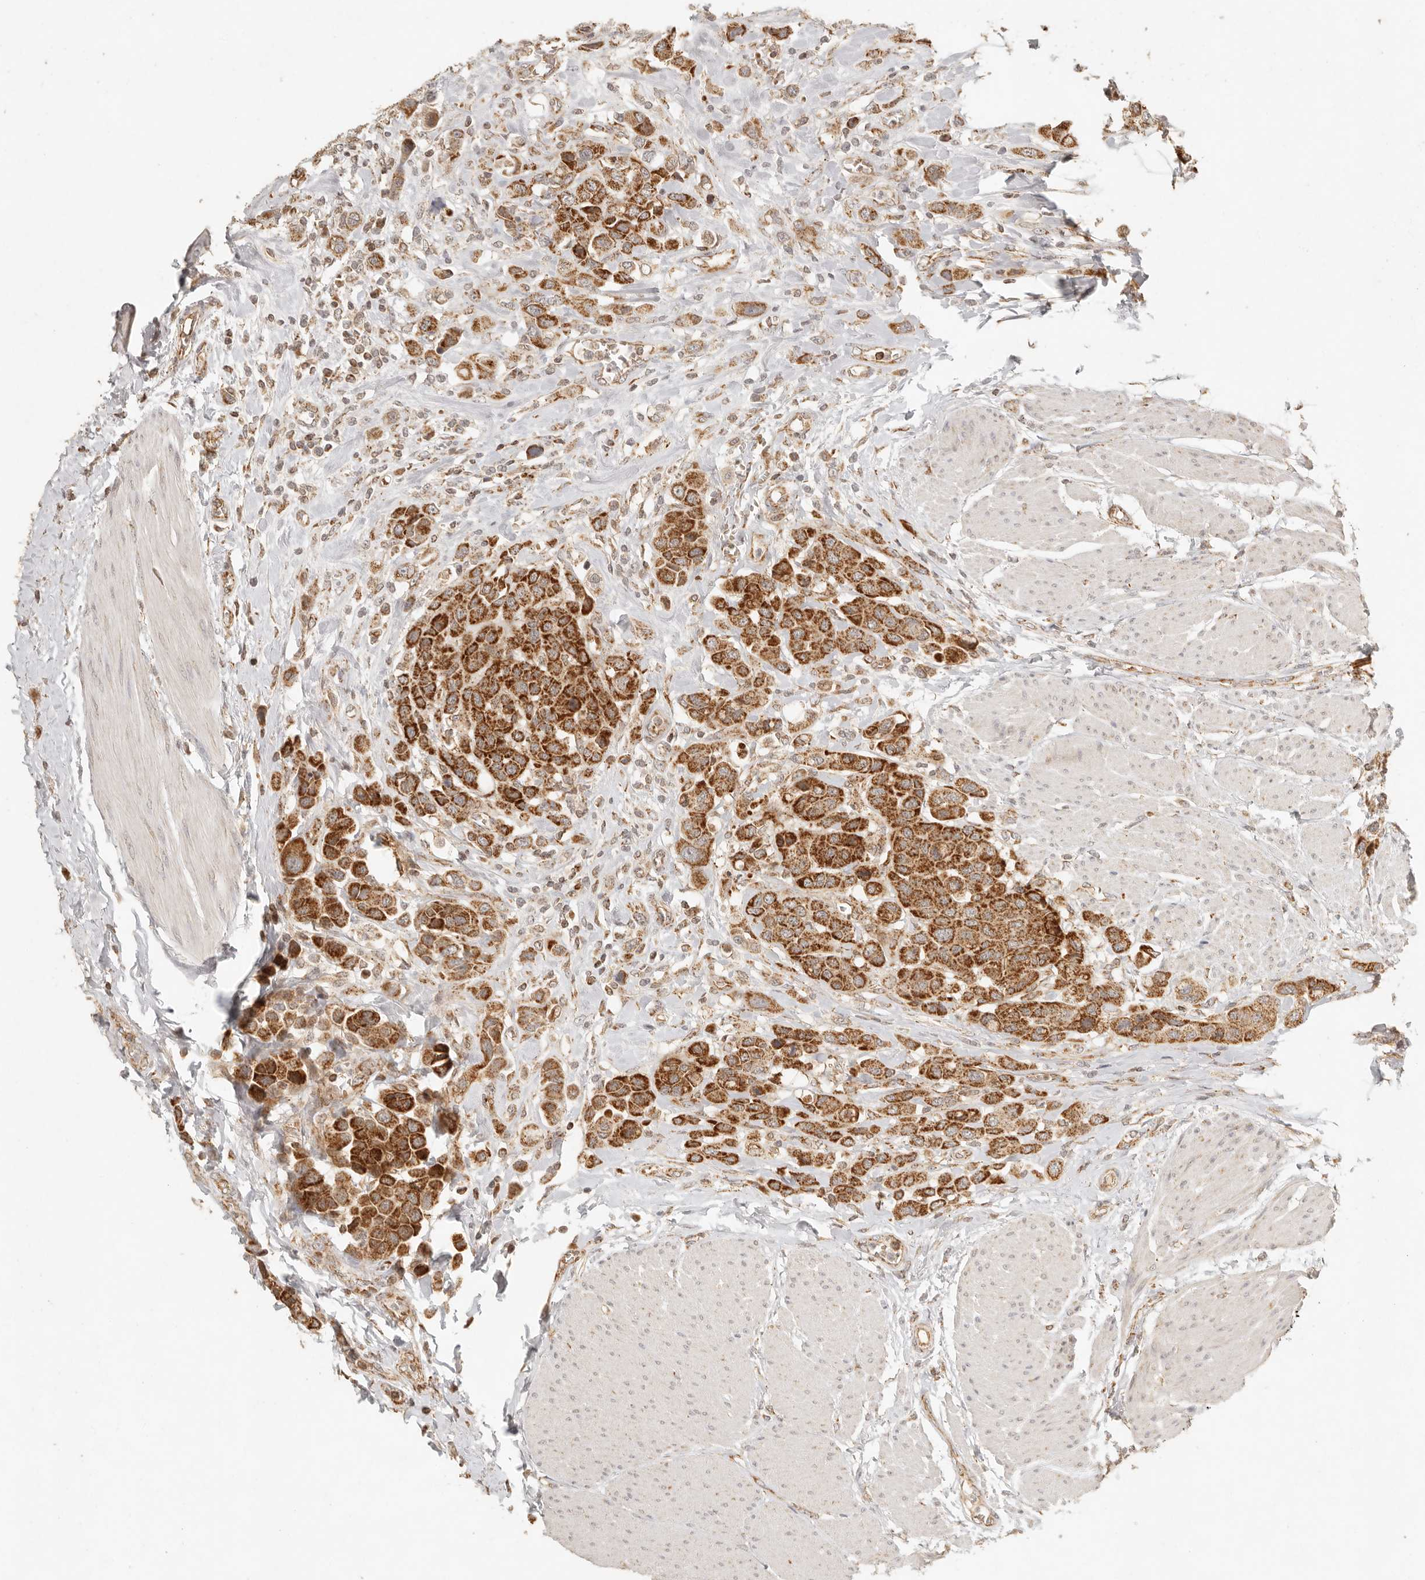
{"staining": {"intensity": "strong", "quantity": ">75%", "location": "cytoplasmic/membranous"}, "tissue": "urothelial cancer", "cell_type": "Tumor cells", "image_type": "cancer", "snomed": [{"axis": "morphology", "description": "Urothelial carcinoma, High grade"}, {"axis": "topography", "description": "Urinary bladder"}], "caption": "This image shows urothelial carcinoma (high-grade) stained with immunohistochemistry to label a protein in brown. The cytoplasmic/membranous of tumor cells show strong positivity for the protein. Nuclei are counter-stained blue.", "gene": "MRPL55", "patient": {"sex": "male", "age": 50}}